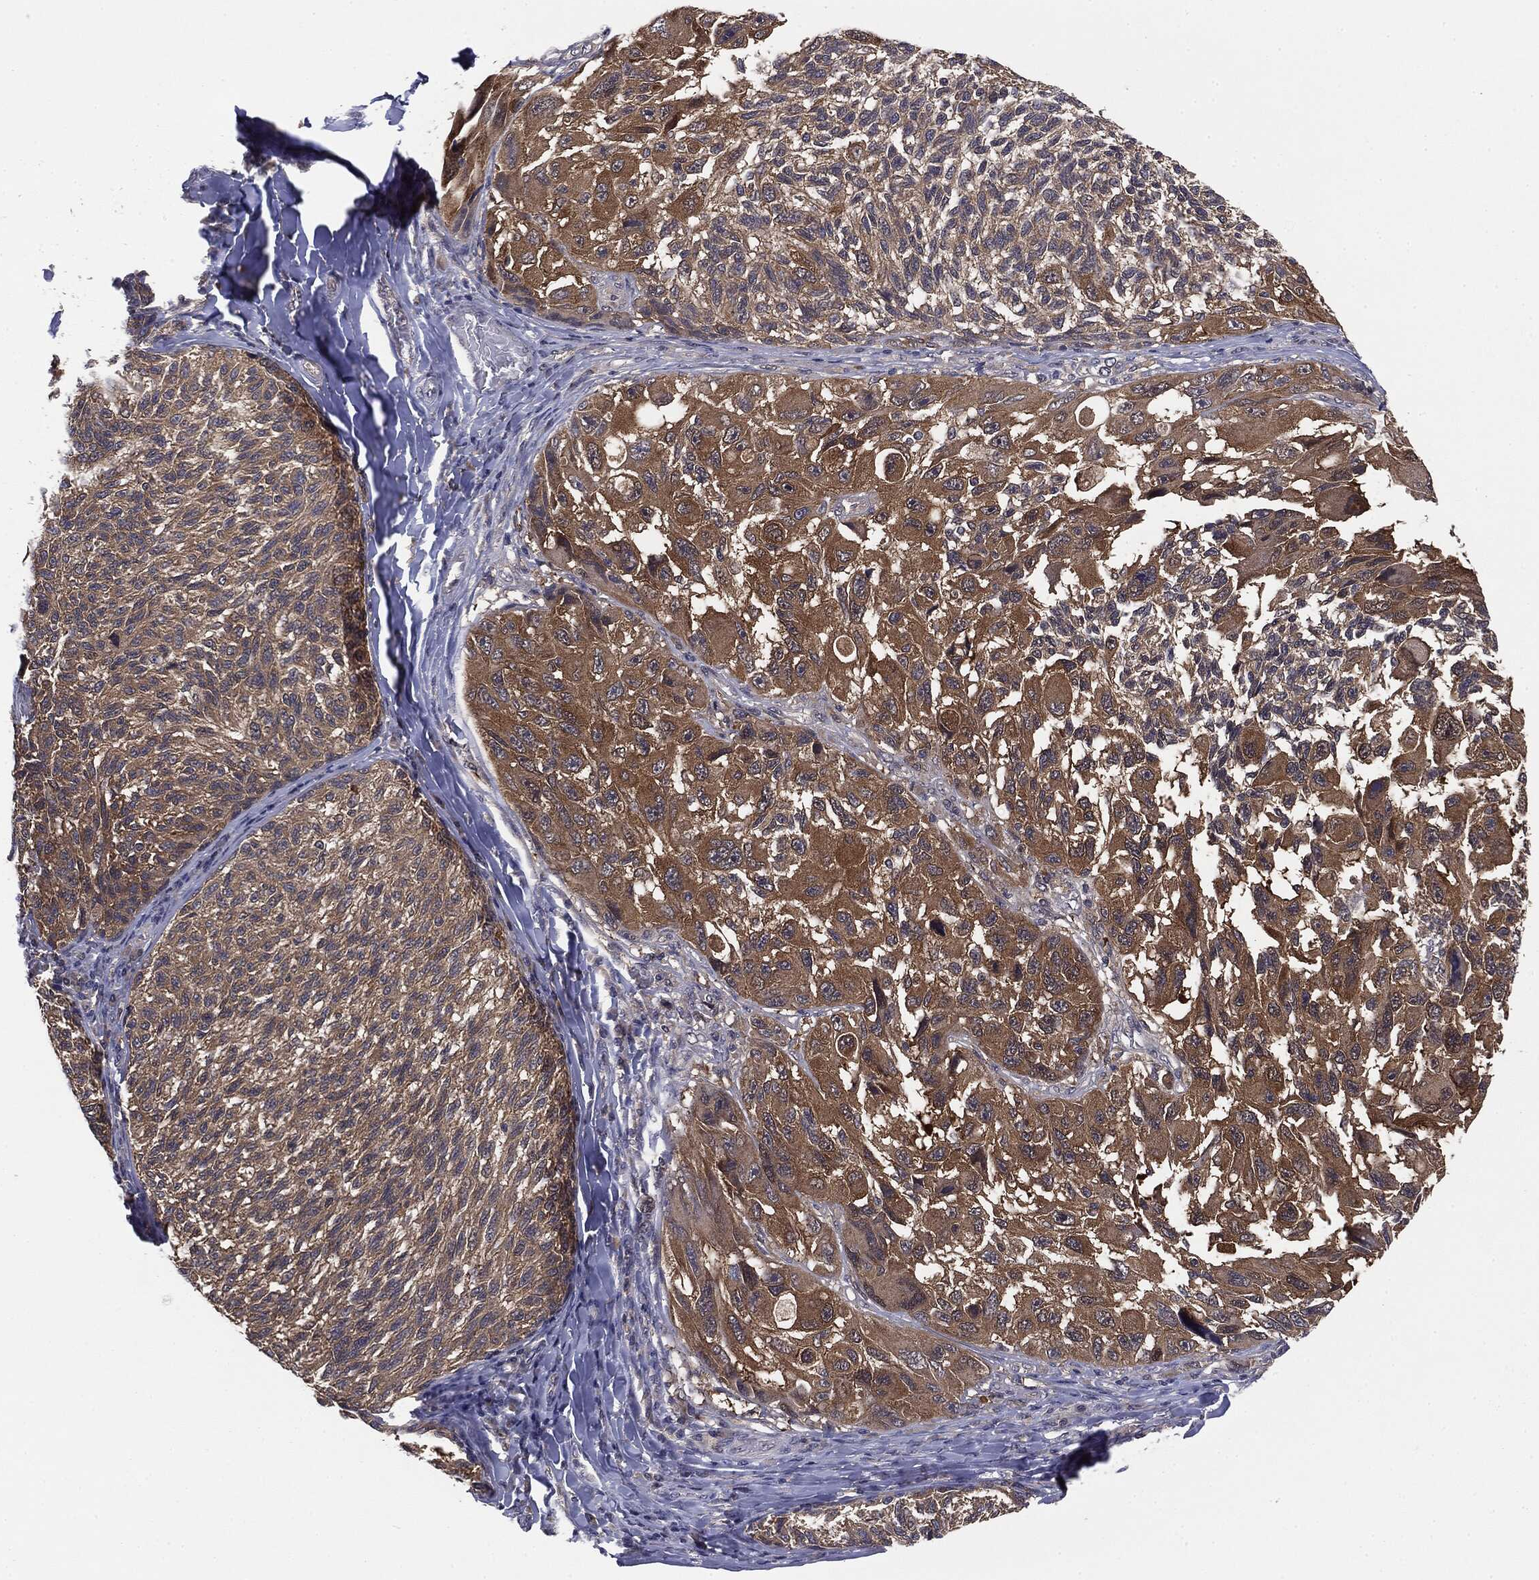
{"staining": {"intensity": "moderate", "quantity": ">75%", "location": "cytoplasmic/membranous"}, "tissue": "melanoma", "cell_type": "Tumor cells", "image_type": "cancer", "snomed": [{"axis": "morphology", "description": "Malignant melanoma, NOS"}, {"axis": "topography", "description": "Skin"}], "caption": "Protein staining of melanoma tissue exhibits moderate cytoplasmic/membranous positivity in about >75% of tumor cells.", "gene": "KRT7", "patient": {"sex": "female", "age": 73}}